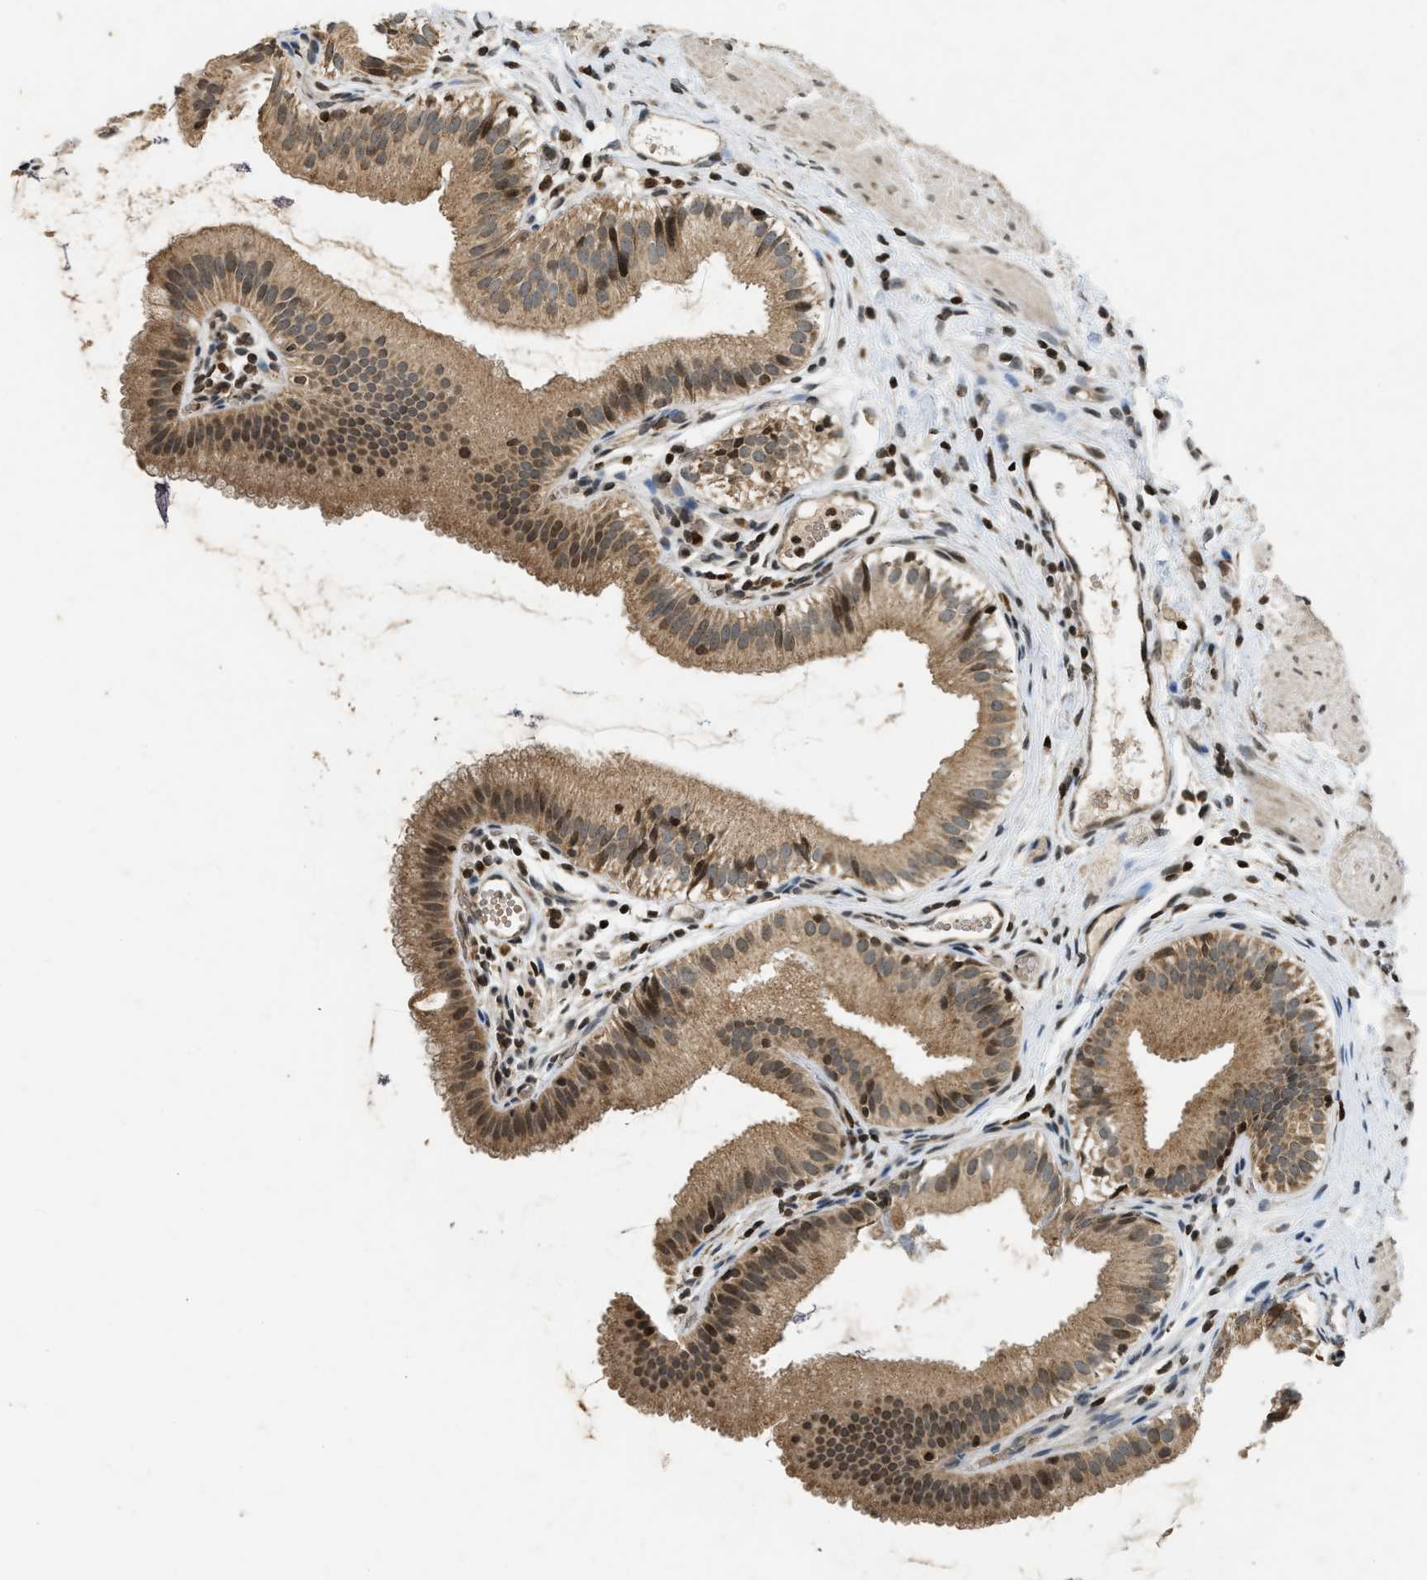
{"staining": {"intensity": "moderate", "quantity": ">75%", "location": "cytoplasmic/membranous,nuclear"}, "tissue": "gallbladder", "cell_type": "Glandular cells", "image_type": "normal", "snomed": [{"axis": "morphology", "description": "Normal tissue, NOS"}, {"axis": "topography", "description": "Gallbladder"}], "caption": "Immunohistochemistry (DAB (3,3'-diaminobenzidine)) staining of normal human gallbladder shows moderate cytoplasmic/membranous,nuclear protein staining in about >75% of glandular cells. Immunohistochemistry (ihc) stains the protein of interest in brown and the nuclei are stained blue.", "gene": "SIAH1", "patient": {"sex": "female", "age": 26}}